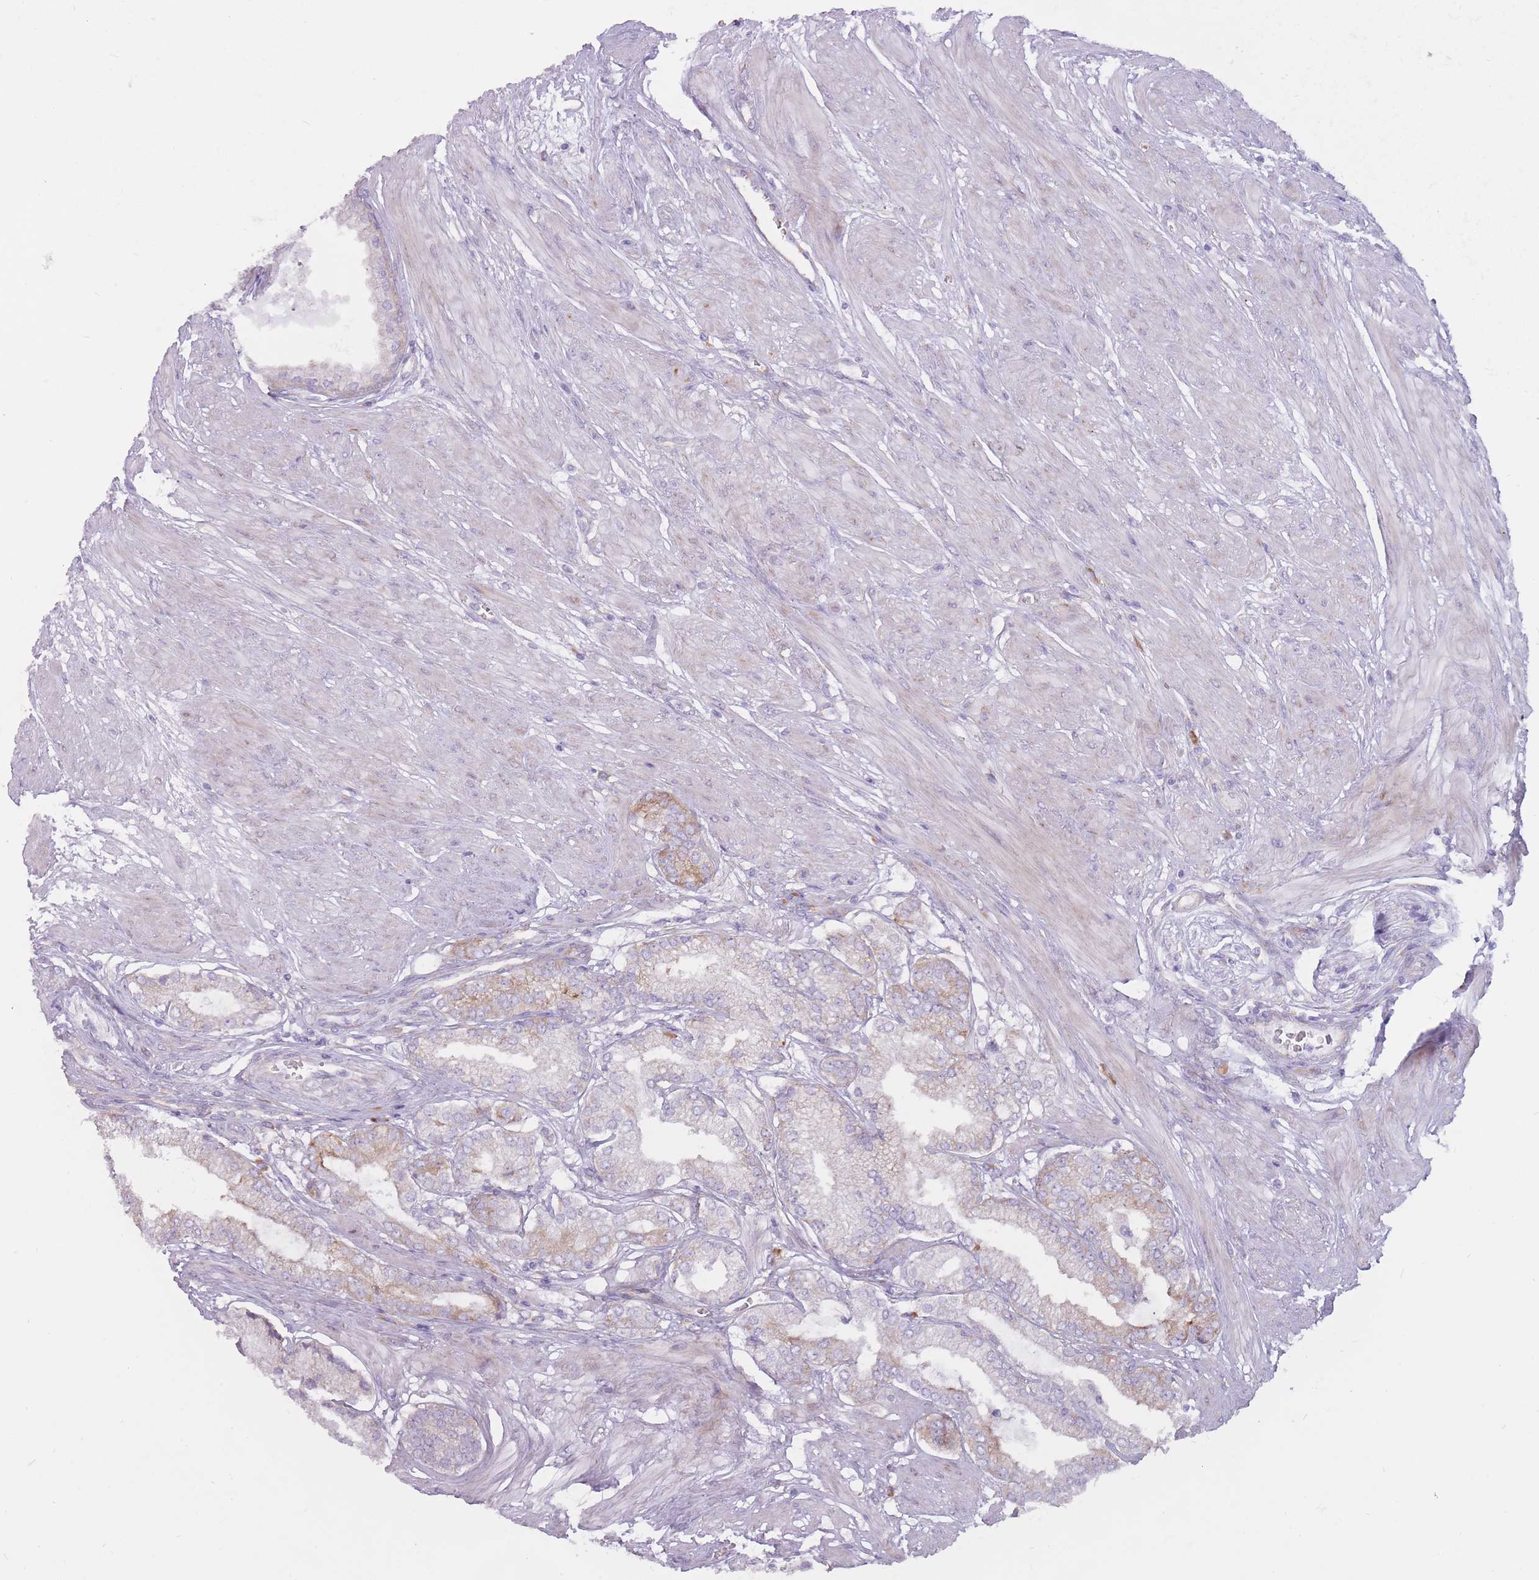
{"staining": {"intensity": "moderate", "quantity": "<25%", "location": "cytoplasmic/membranous"}, "tissue": "prostate cancer", "cell_type": "Tumor cells", "image_type": "cancer", "snomed": [{"axis": "morphology", "description": "Adenocarcinoma, High grade"}, {"axis": "topography", "description": "Prostate and seminal vesicle, NOS"}], "caption": "Prostate cancer stained with DAB IHC exhibits low levels of moderate cytoplasmic/membranous expression in approximately <25% of tumor cells.", "gene": "RPL18", "patient": {"sex": "male", "age": 64}}